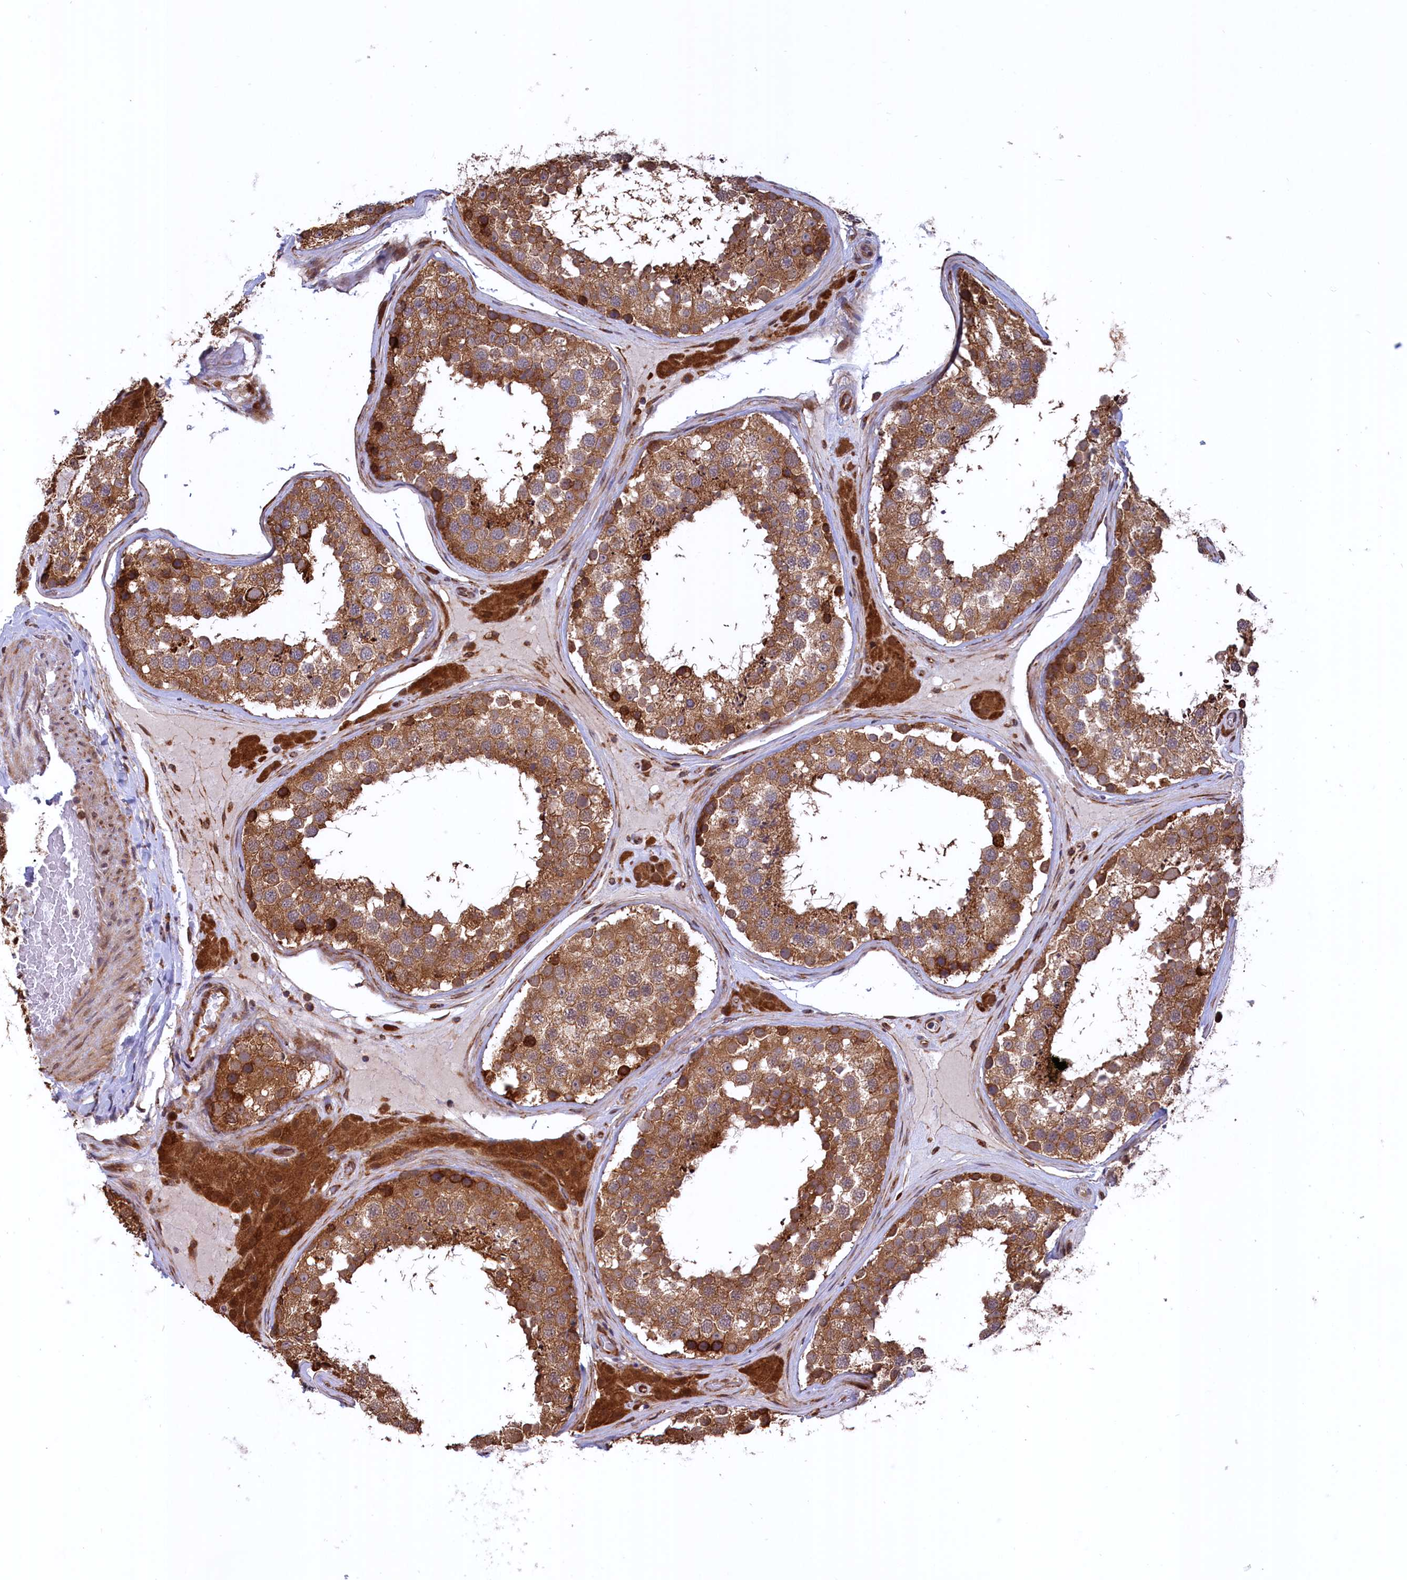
{"staining": {"intensity": "moderate", "quantity": ">75%", "location": "cytoplasmic/membranous"}, "tissue": "testis", "cell_type": "Cells in seminiferous ducts", "image_type": "normal", "snomed": [{"axis": "morphology", "description": "Normal tissue, NOS"}, {"axis": "topography", "description": "Testis"}], "caption": "Cells in seminiferous ducts exhibit moderate cytoplasmic/membranous expression in approximately >75% of cells in unremarkable testis. The protein of interest is stained brown, and the nuclei are stained in blue (DAB IHC with brightfield microscopy, high magnification).", "gene": "PLA2G4C", "patient": {"sex": "male", "age": 46}}